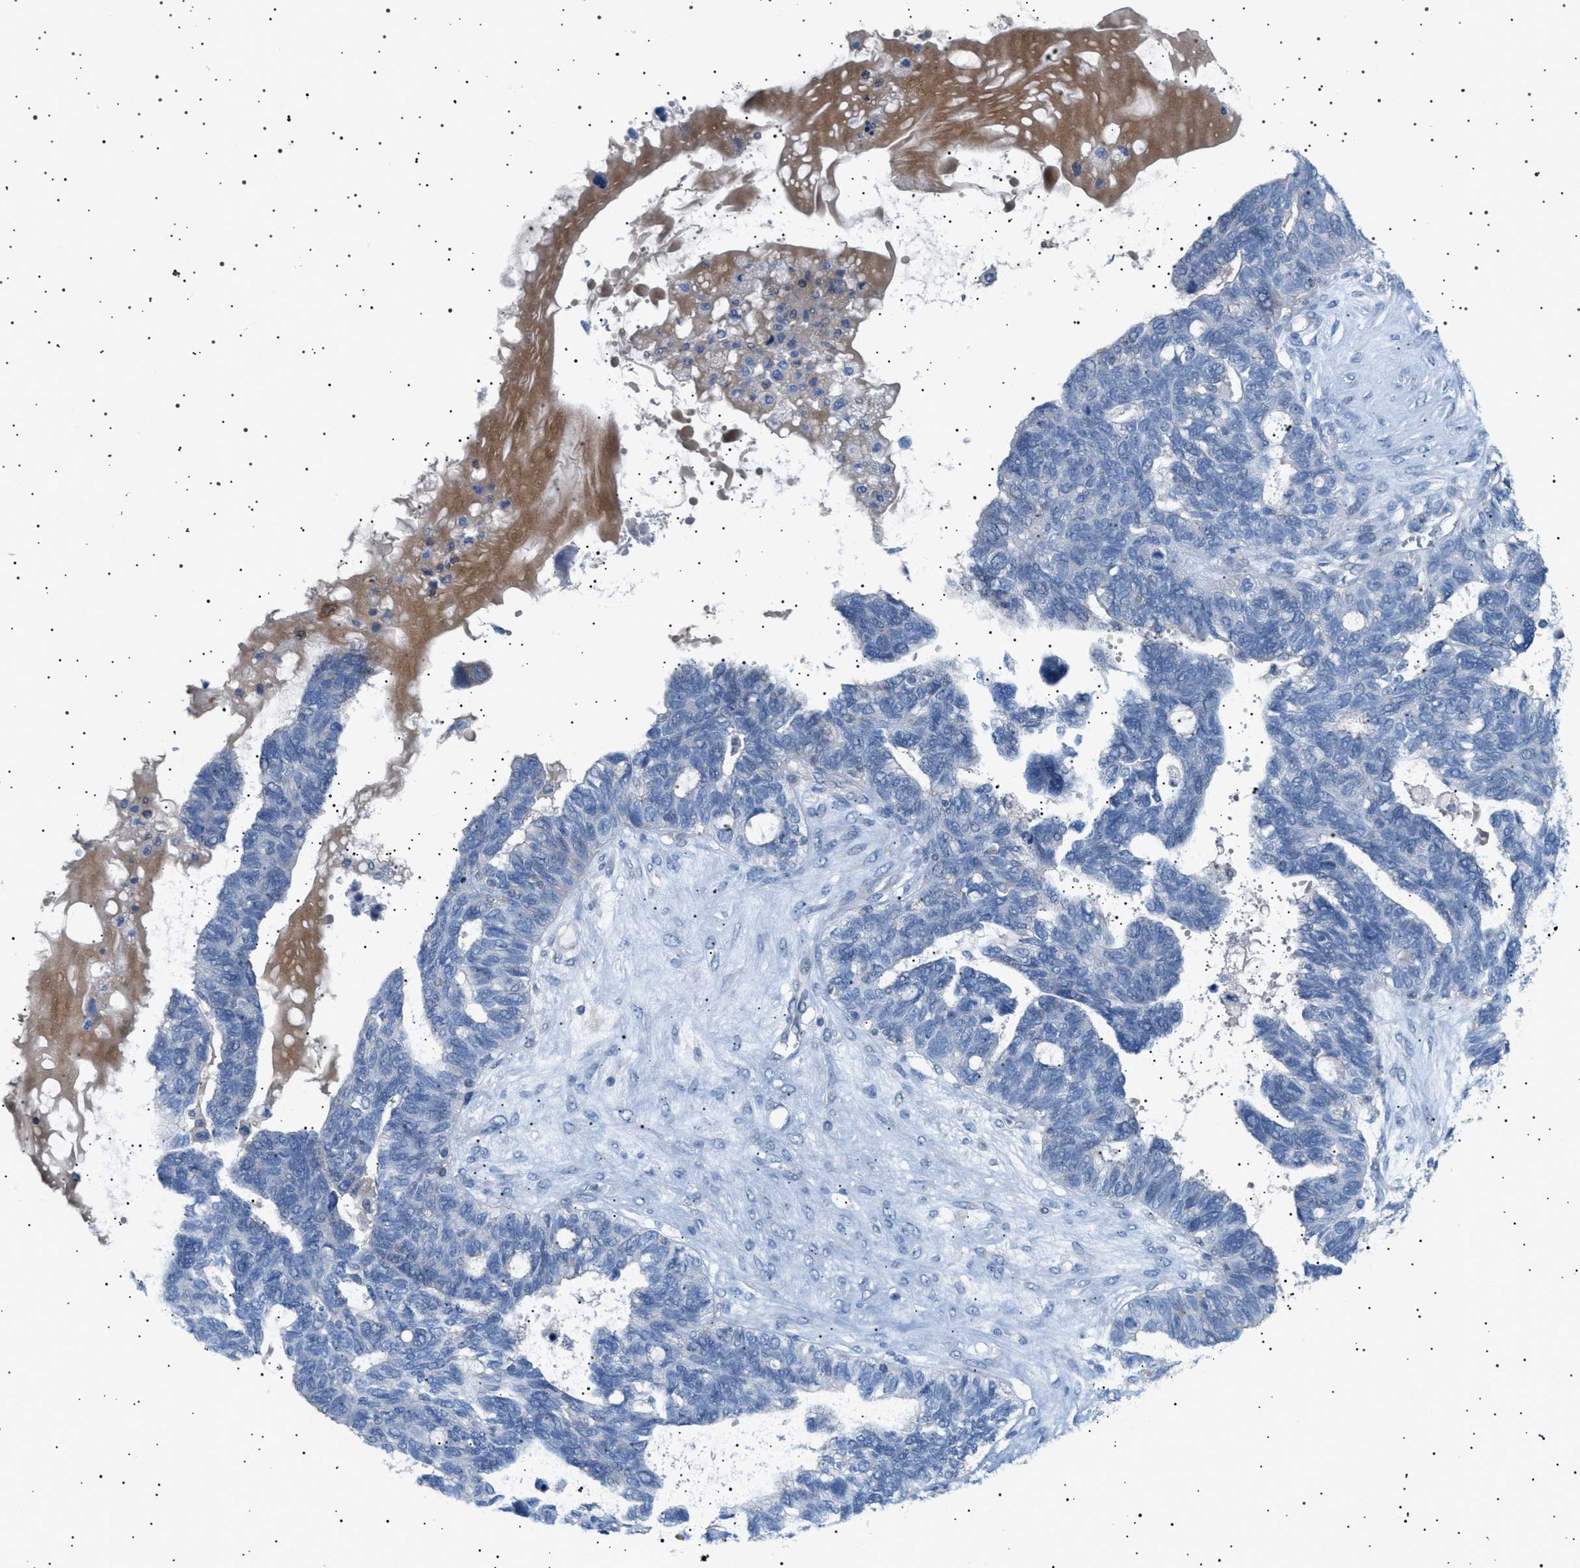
{"staining": {"intensity": "negative", "quantity": "none", "location": "none"}, "tissue": "ovarian cancer", "cell_type": "Tumor cells", "image_type": "cancer", "snomed": [{"axis": "morphology", "description": "Cystadenocarcinoma, serous, NOS"}, {"axis": "topography", "description": "Ovary"}], "caption": "Immunohistochemical staining of ovarian cancer (serous cystadenocarcinoma) shows no significant positivity in tumor cells.", "gene": "ADCY10", "patient": {"sex": "female", "age": 79}}